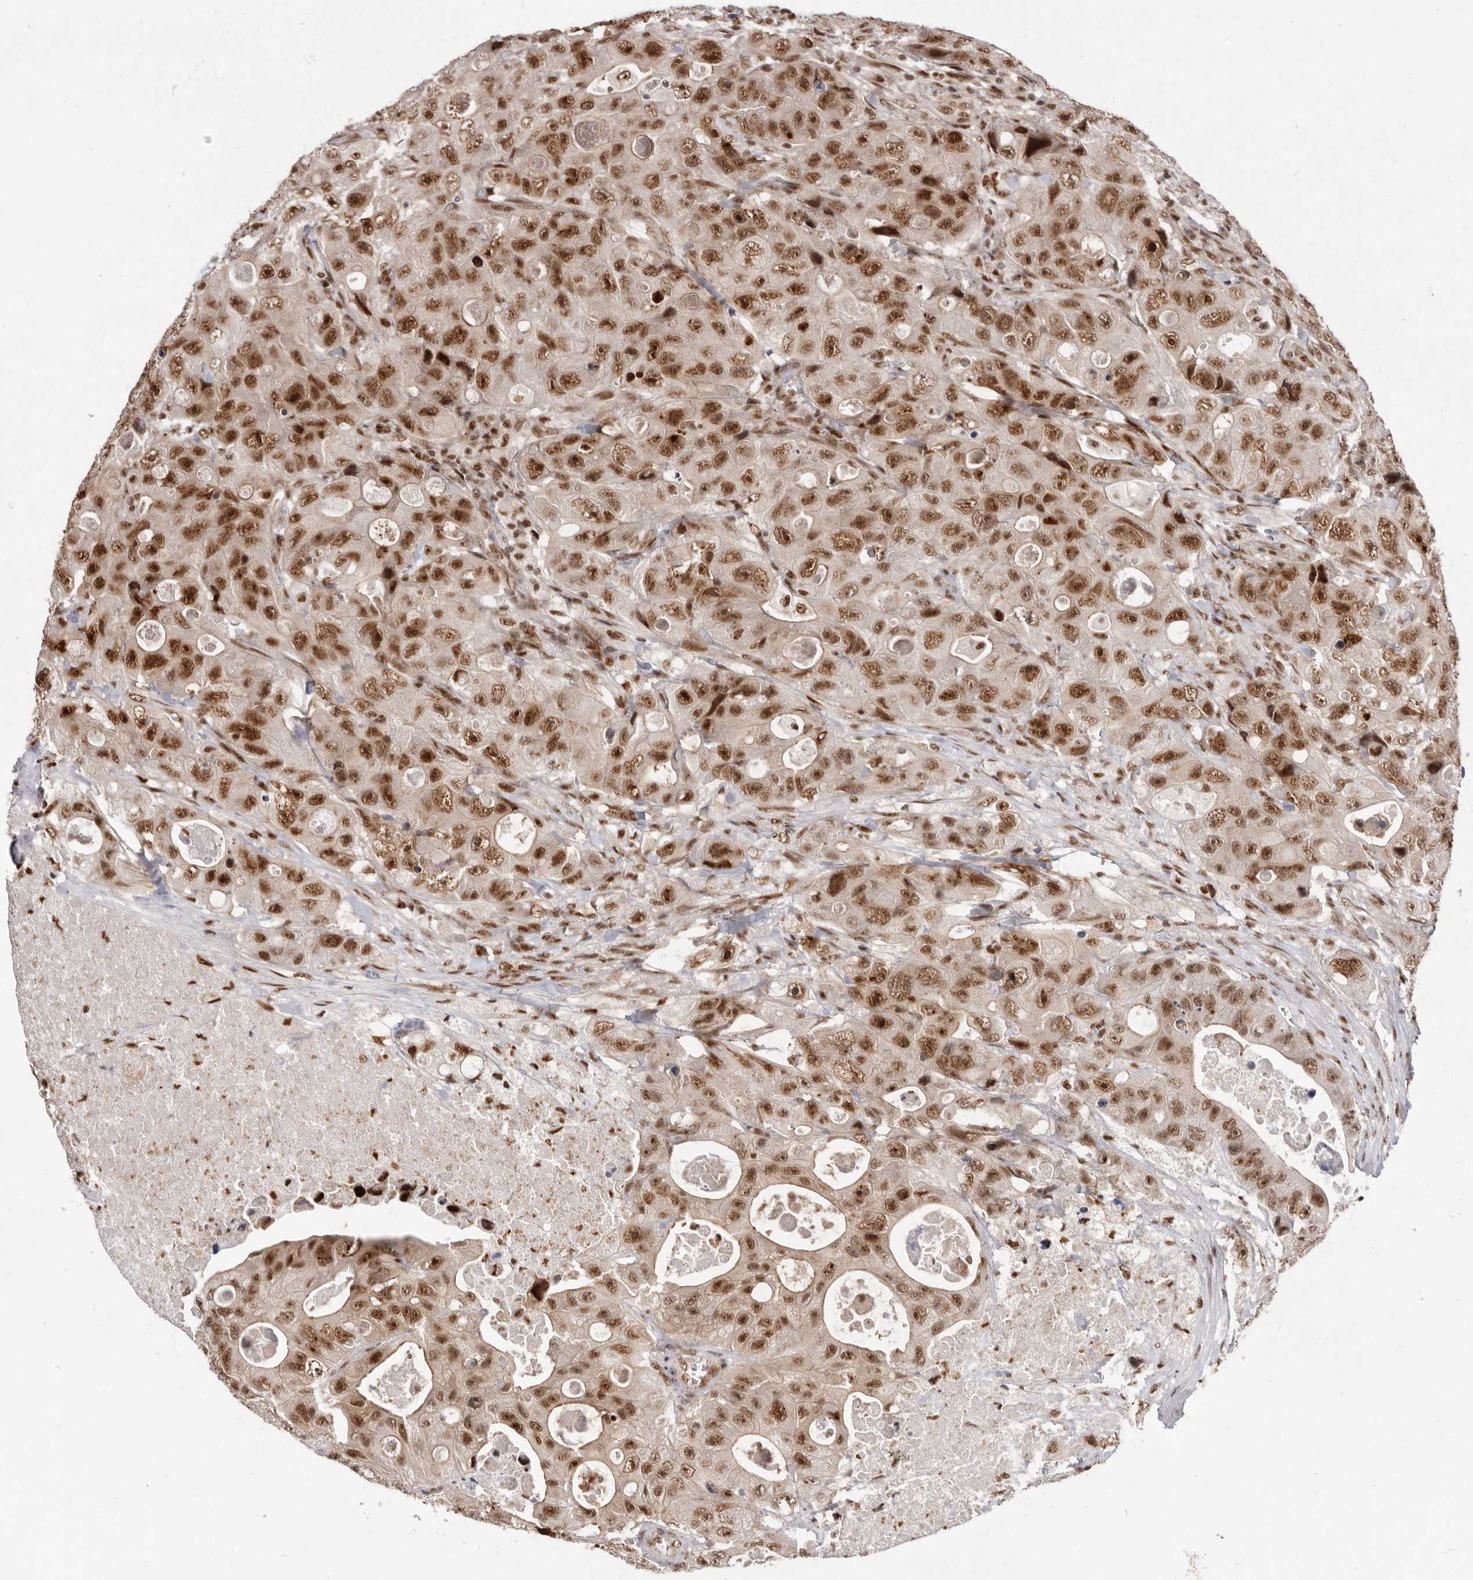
{"staining": {"intensity": "moderate", "quantity": ">75%", "location": "nuclear"}, "tissue": "colorectal cancer", "cell_type": "Tumor cells", "image_type": "cancer", "snomed": [{"axis": "morphology", "description": "Adenocarcinoma, NOS"}, {"axis": "topography", "description": "Colon"}], "caption": "Immunohistochemistry (IHC) photomicrograph of adenocarcinoma (colorectal) stained for a protein (brown), which demonstrates medium levels of moderate nuclear staining in about >75% of tumor cells.", "gene": "CHTOP", "patient": {"sex": "female", "age": 46}}